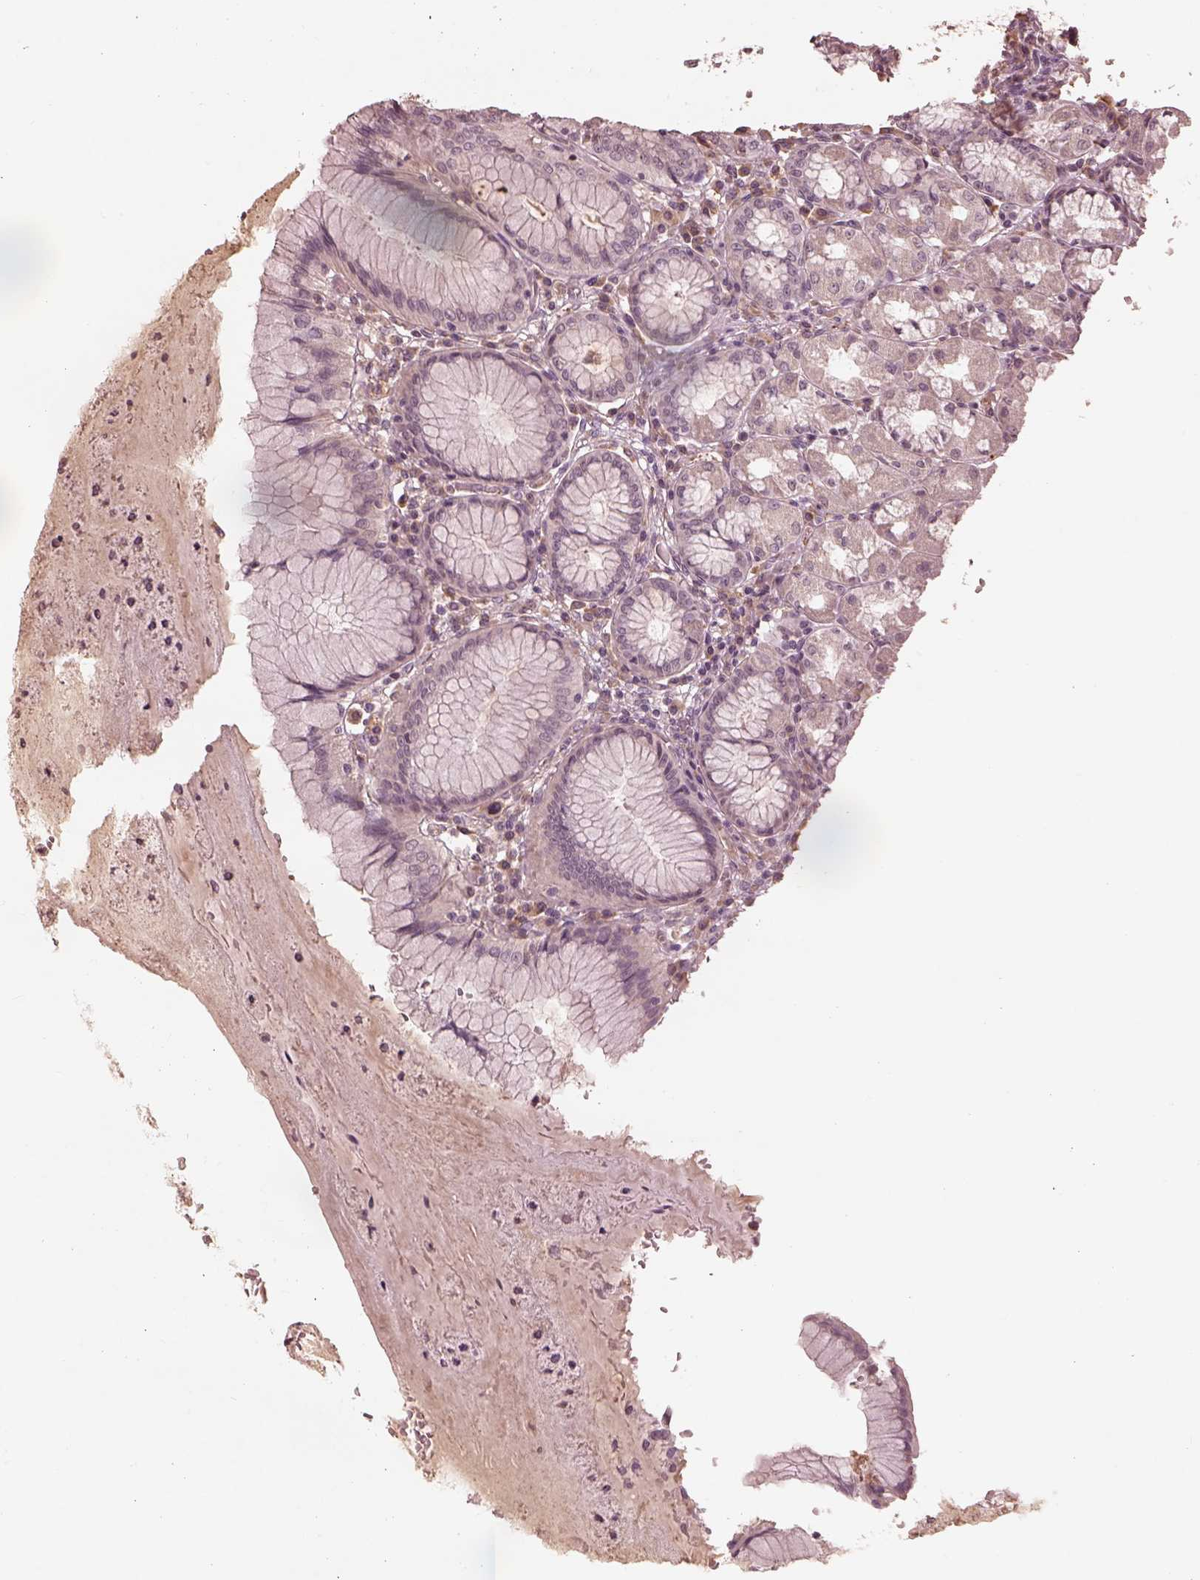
{"staining": {"intensity": "negative", "quantity": "none", "location": "none"}, "tissue": "stomach", "cell_type": "Glandular cells", "image_type": "normal", "snomed": [{"axis": "morphology", "description": "Normal tissue, NOS"}, {"axis": "topography", "description": "Stomach"}], "caption": "Immunohistochemistry (IHC) of normal human stomach shows no staining in glandular cells. The staining was performed using DAB to visualize the protein expression in brown, while the nuclei were stained in blue with hematoxylin (Magnification: 20x).", "gene": "CALR3", "patient": {"sex": "male", "age": 55}}